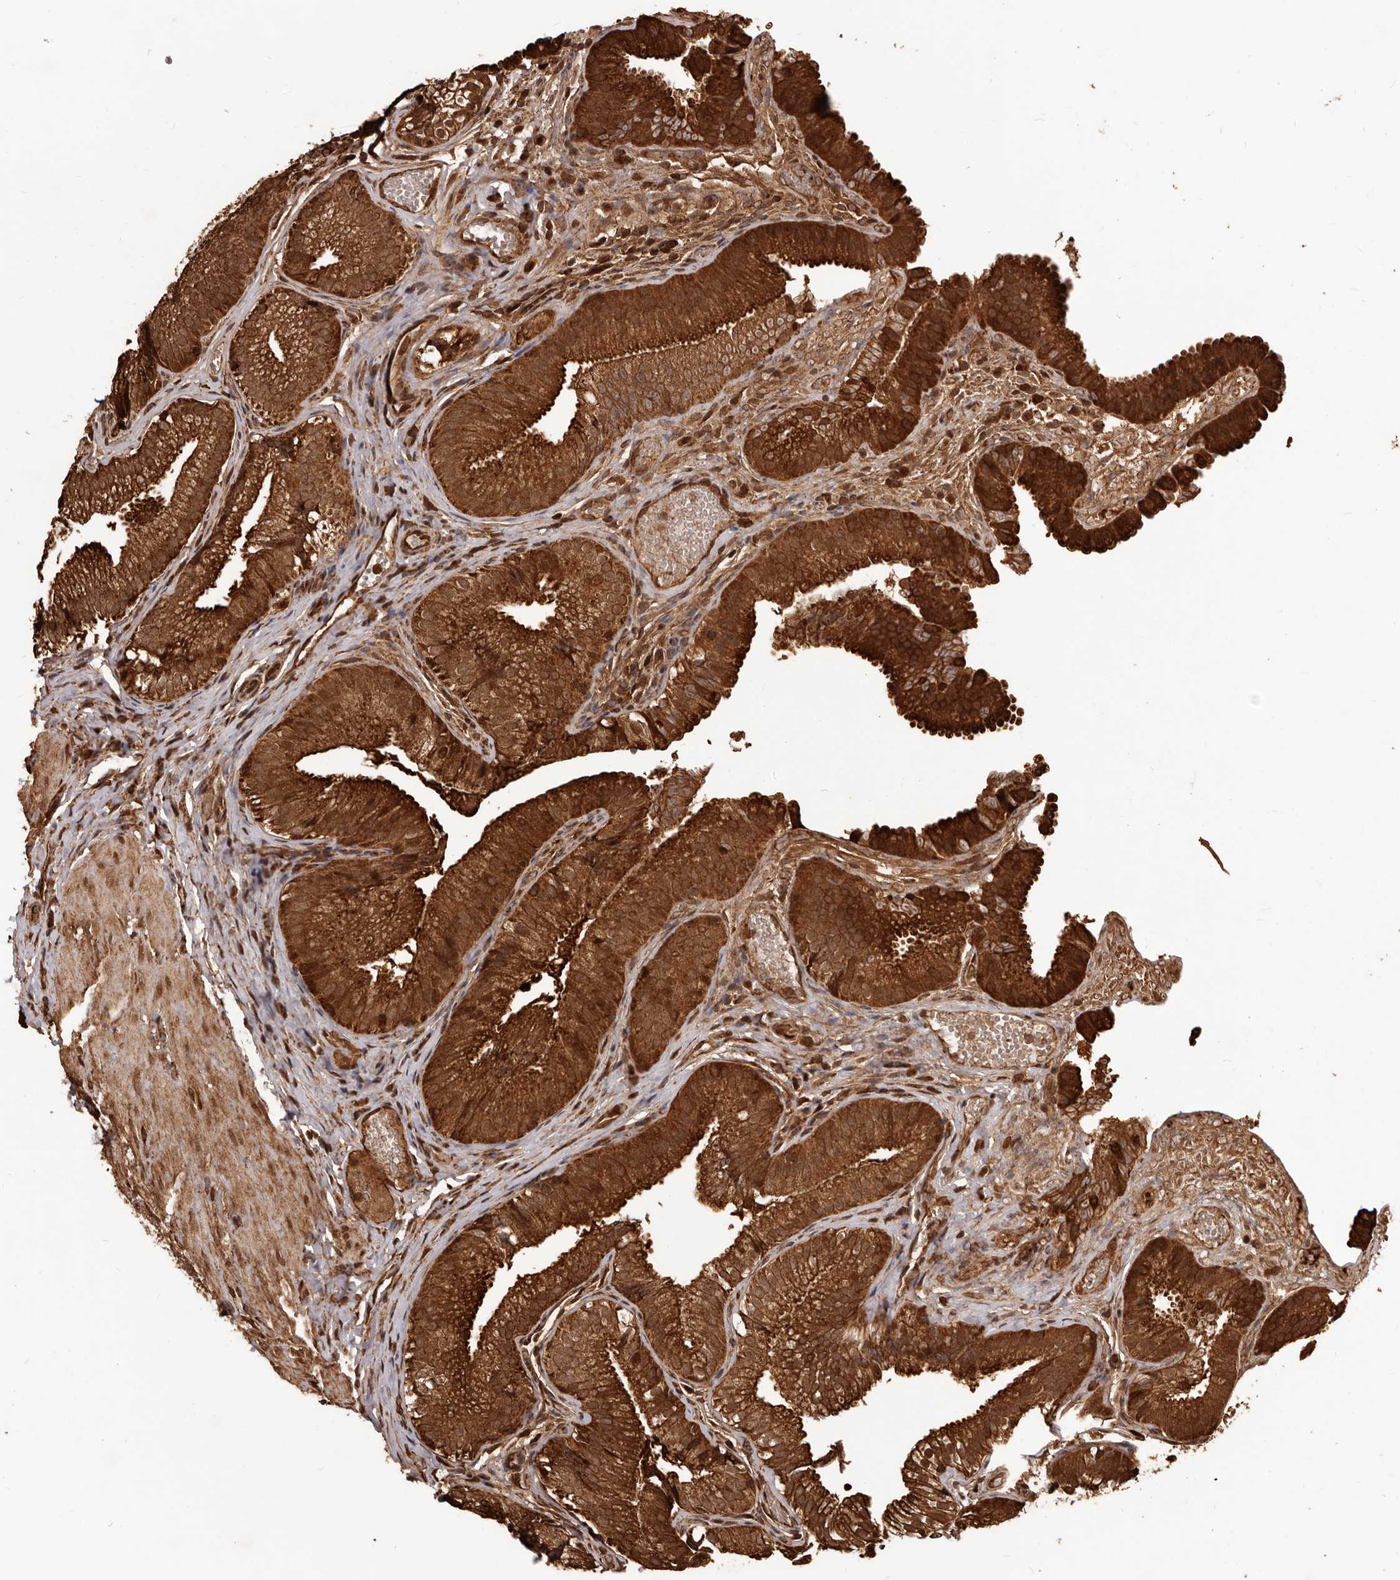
{"staining": {"intensity": "strong", "quantity": ">75%", "location": "cytoplasmic/membranous"}, "tissue": "gallbladder", "cell_type": "Glandular cells", "image_type": "normal", "snomed": [{"axis": "morphology", "description": "Normal tissue, NOS"}, {"axis": "topography", "description": "Gallbladder"}], "caption": "Glandular cells demonstrate high levels of strong cytoplasmic/membranous staining in approximately >75% of cells in benign human gallbladder.", "gene": "MTO1", "patient": {"sex": "female", "age": 30}}